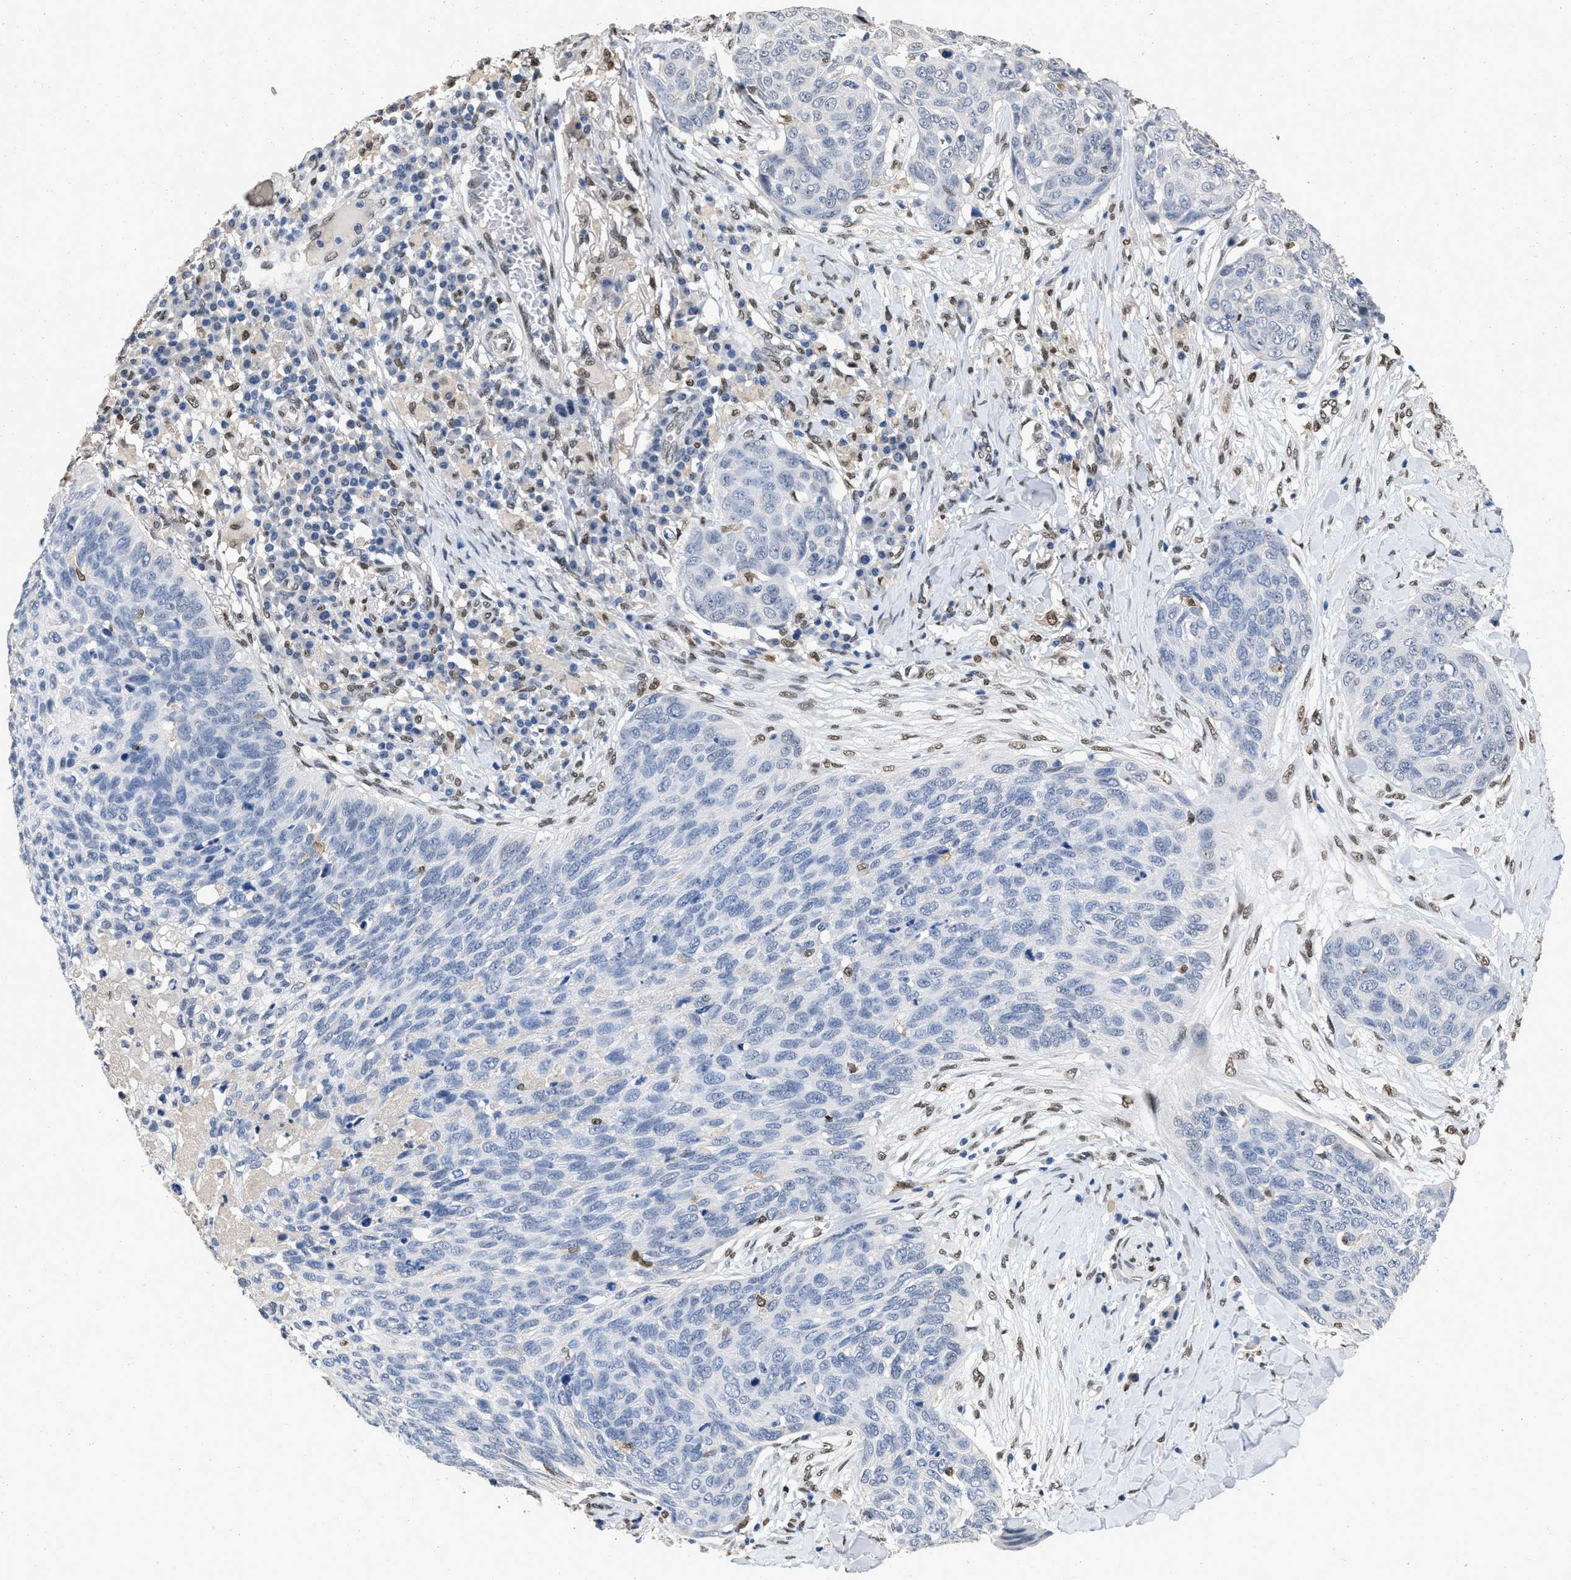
{"staining": {"intensity": "negative", "quantity": "none", "location": "none"}, "tissue": "skin cancer", "cell_type": "Tumor cells", "image_type": "cancer", "snomed": [{"axis": "morphology", "description": "Squamous cell carcinoma in situ, NOS"}, {"axis": "morphology", "description": "Squamous cell carcinoma, NOS"}, {"axis": "topography", "description": "Skin"}], "caption": "Immunohistochemical staining of human skin squamous cell carcinoma in situ demonstrates no significant staining in tumor cells.", "gene": "QKI", "patient": {"sex": "male", "age": 93}}